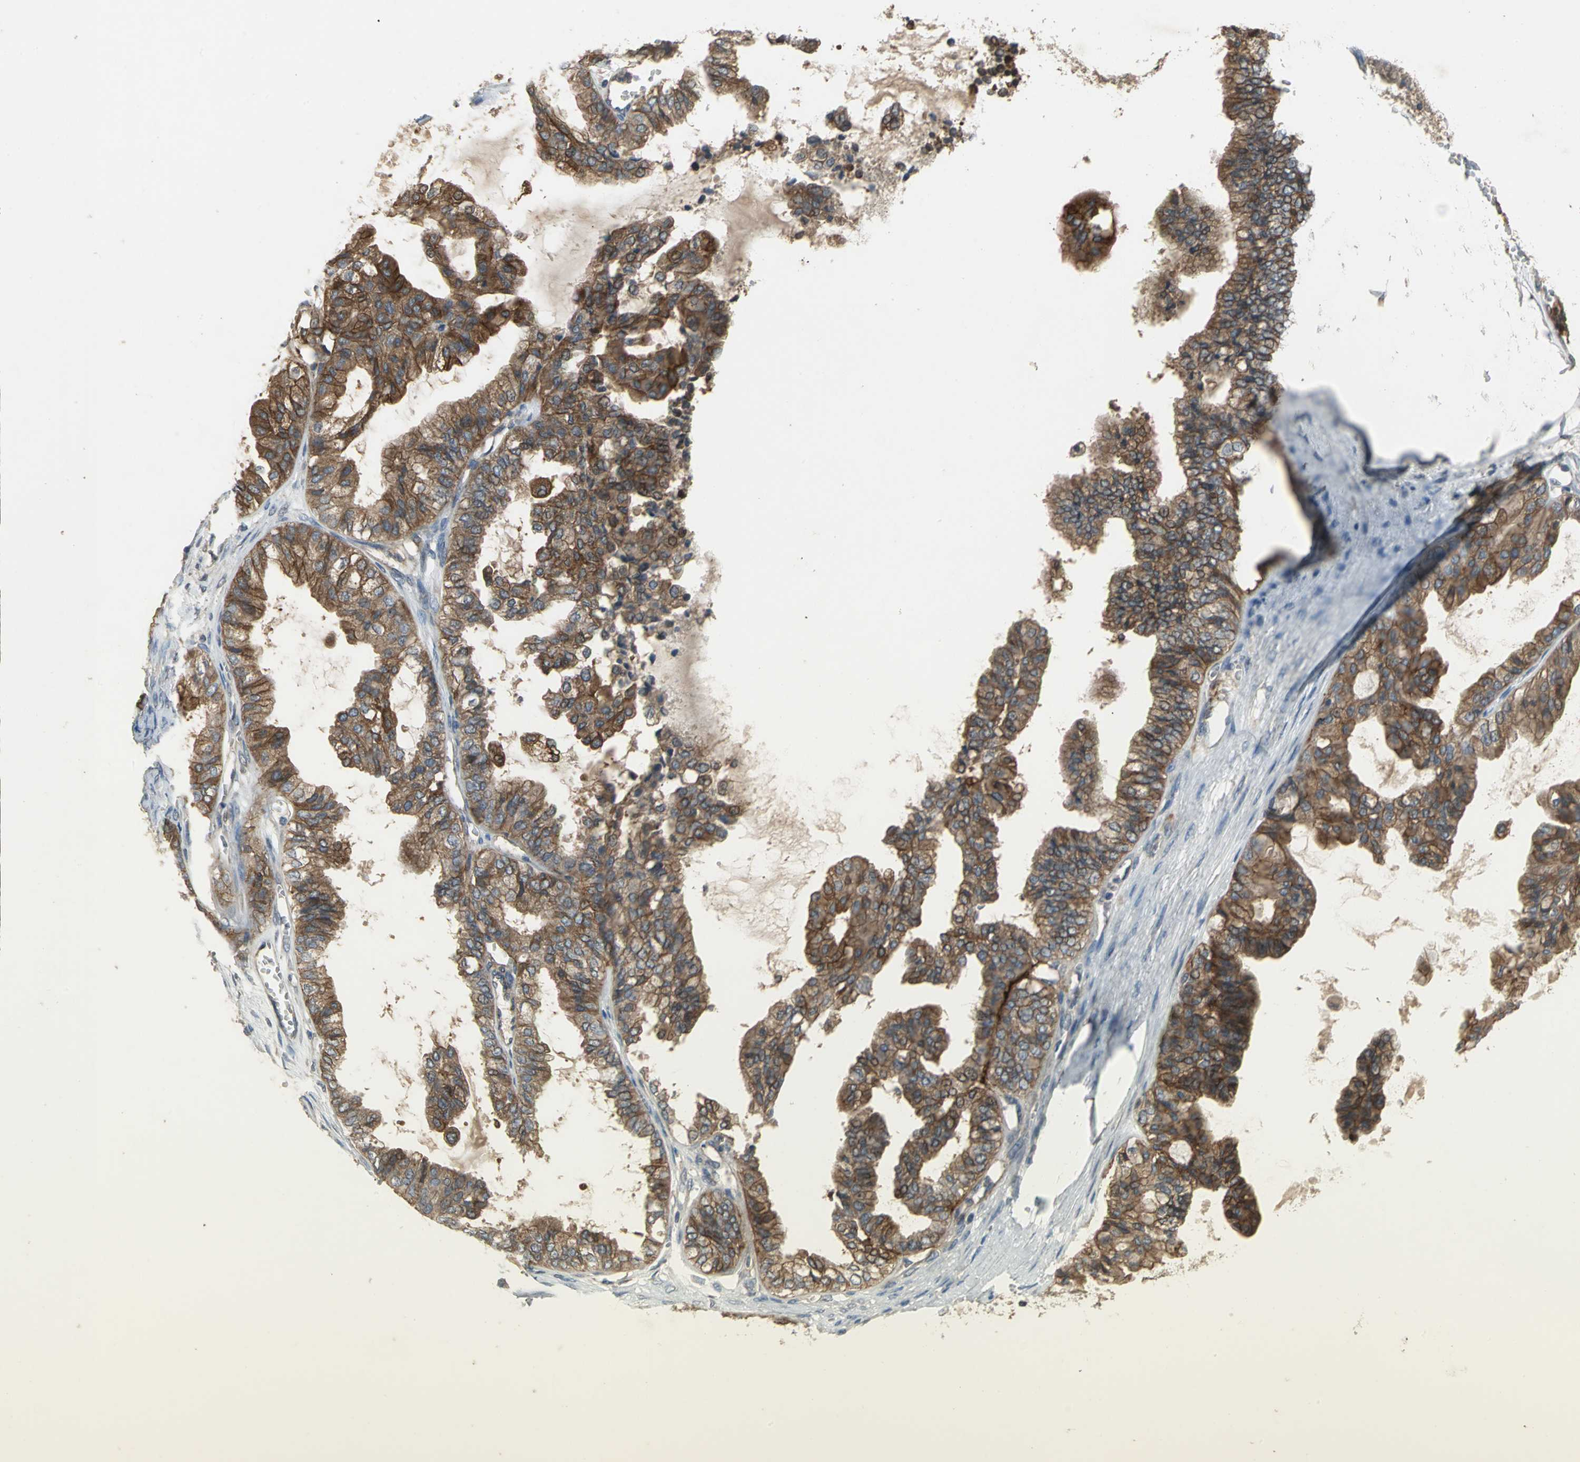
{"staining": {"intensity": "moderate", "quantity": ">75%", "location": "cytoplasmic/membranous"}, "tissue": "ovarian cancer", "cell_type": "Tumor cells", "image_type": "cancer", "snomed": [{"axis": "morphology", "description": "Carcinoma, NOS"}, {"axis": "morphology", "description": "Carcinoma, endometroid"}, {"axis": "topography", "description": "Ovary"}], "caption": "Immunohistochemical staining of ovarian cancer shows medium levels of moderate cytoplasmic/membranous expression in about >75% of tumor cells.", "gene": "MET", "patient": {"sex": "female", "age": 50}}